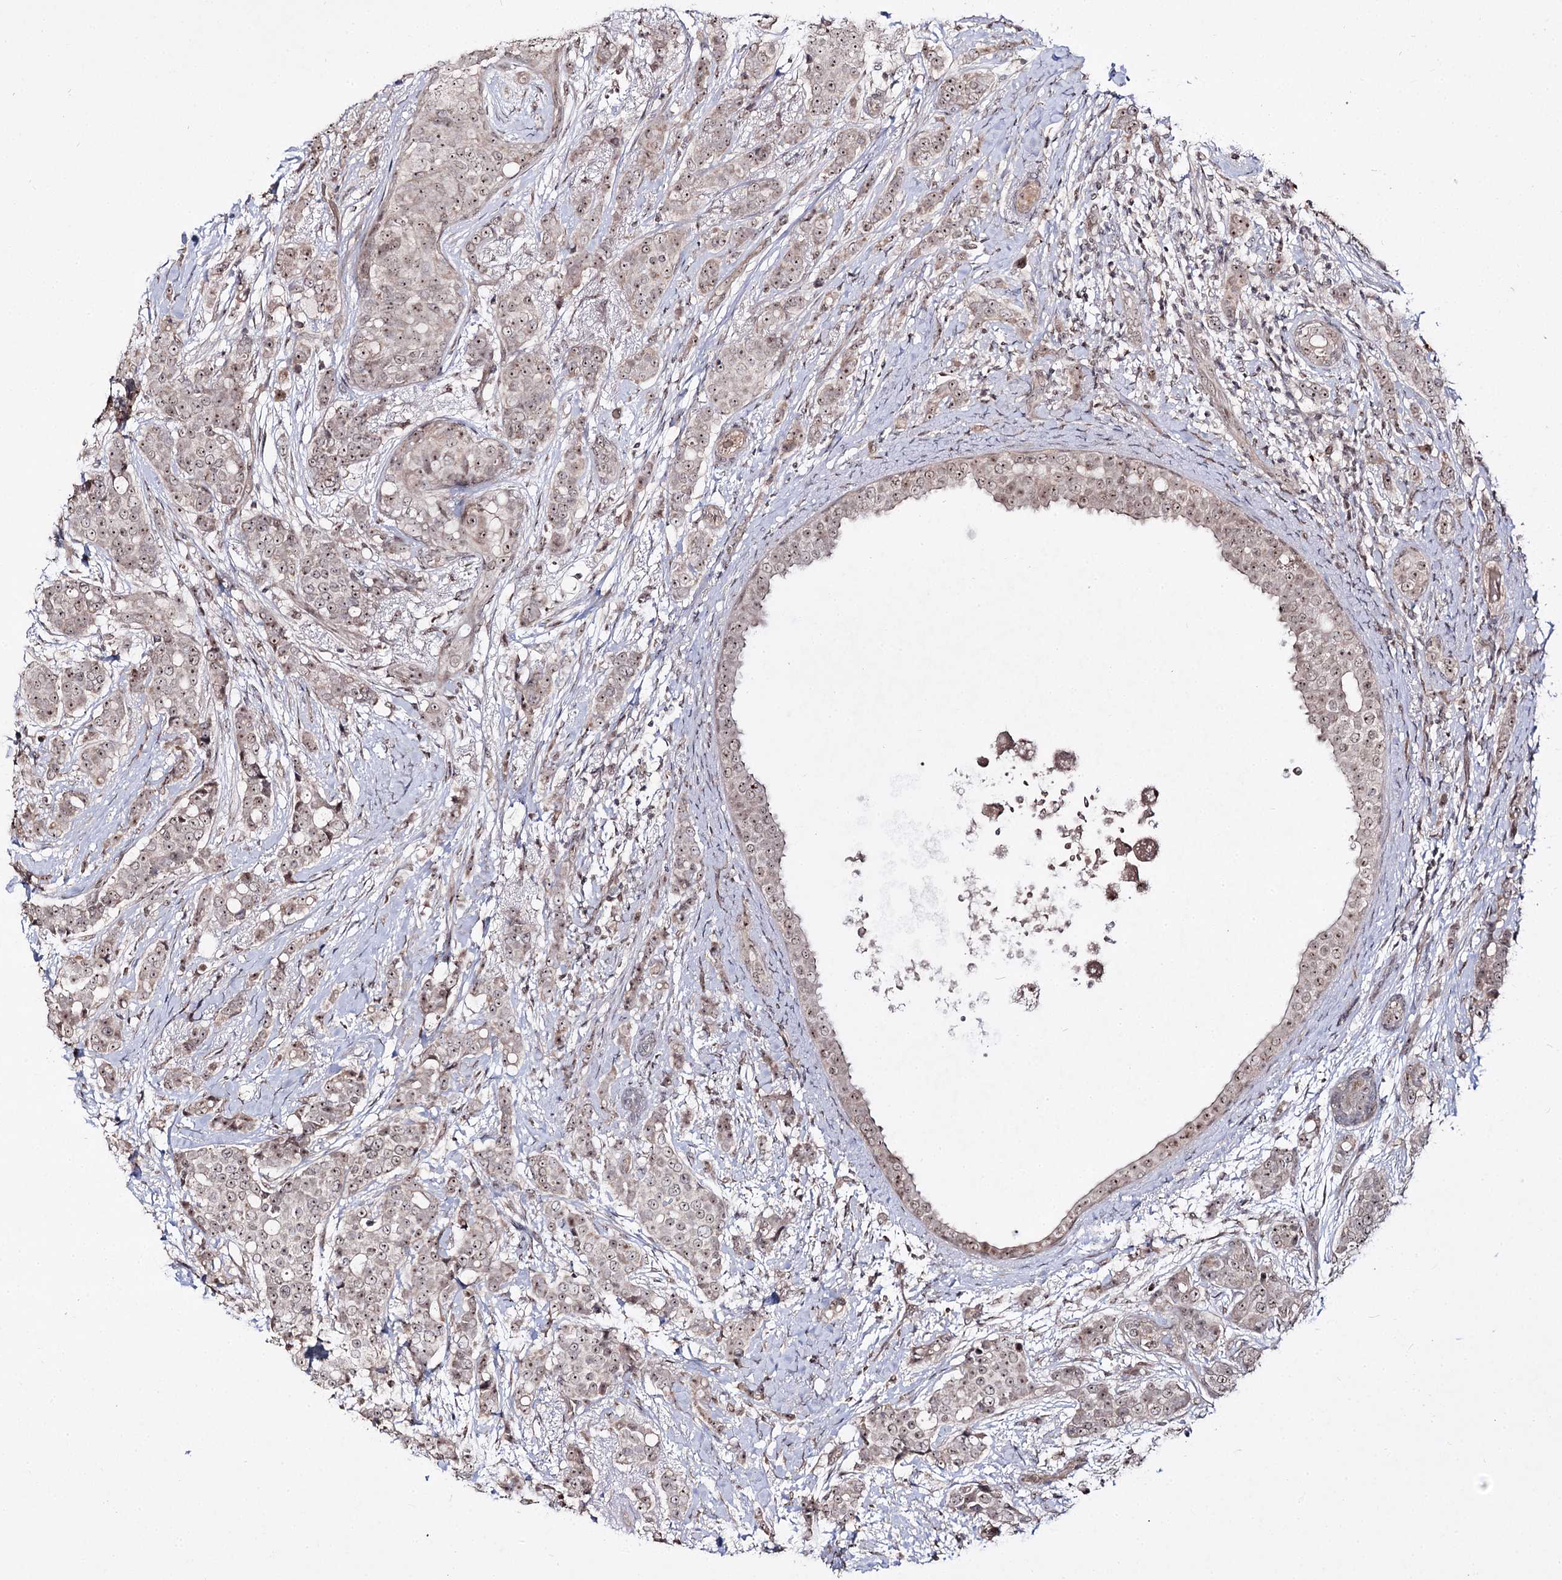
{"staining": {"intensity": "moderate", "quantity": ">75%", "location": "nuclear"}, "tissue": "breast cancer", "cell_type": "Tumor cells", "image_type": "cancer", "snomed": [{"axis": "morphology", "description": "Lobular carcinoma"}, {"axis": "topography", "description": "Breast"}], "caption": "Breast cancer (lobular carcinoma) stained with a protein marker reveals moderate staining in tumor cells.", "gene": "RRP9", "patient": {"sex": "female", "age": 51}}